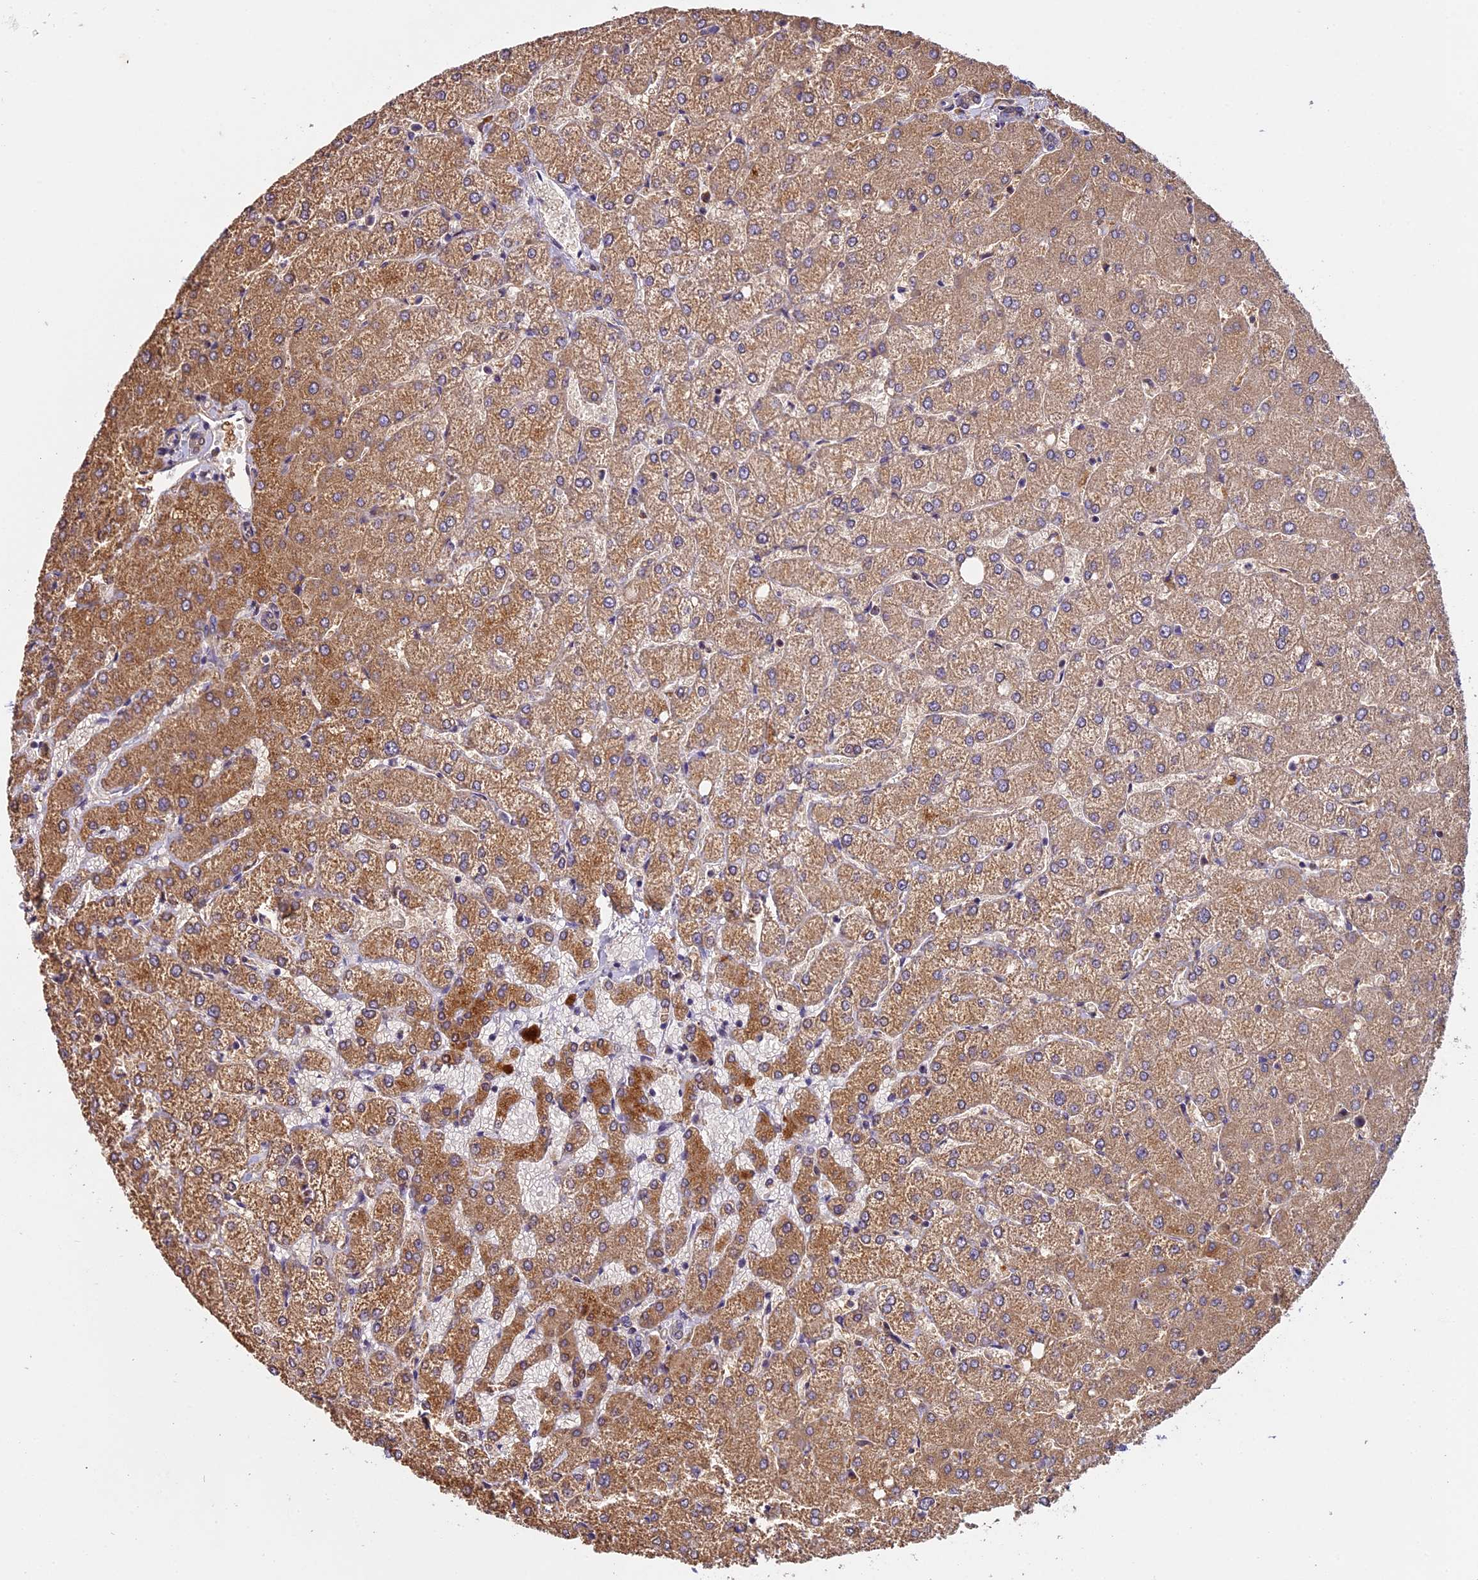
{"staining": {"intensity": "negative", "quantity": "none", "location": "none"}, "tissue": "liver", "cell_type": "Cholangiocytes", "image_type": "normal", "snomed": [{"axis": "morphology", "description": "Normal tissue, NOS"}, {"axis": "topography", "description": "Liver"}], "caption": "A photomicrograph of human liver is negative for staining in cholangiocytes. Nuclei are stained in blue.", "gene": "FAM98C", "patient": {"sex": "female", "age": 54}}